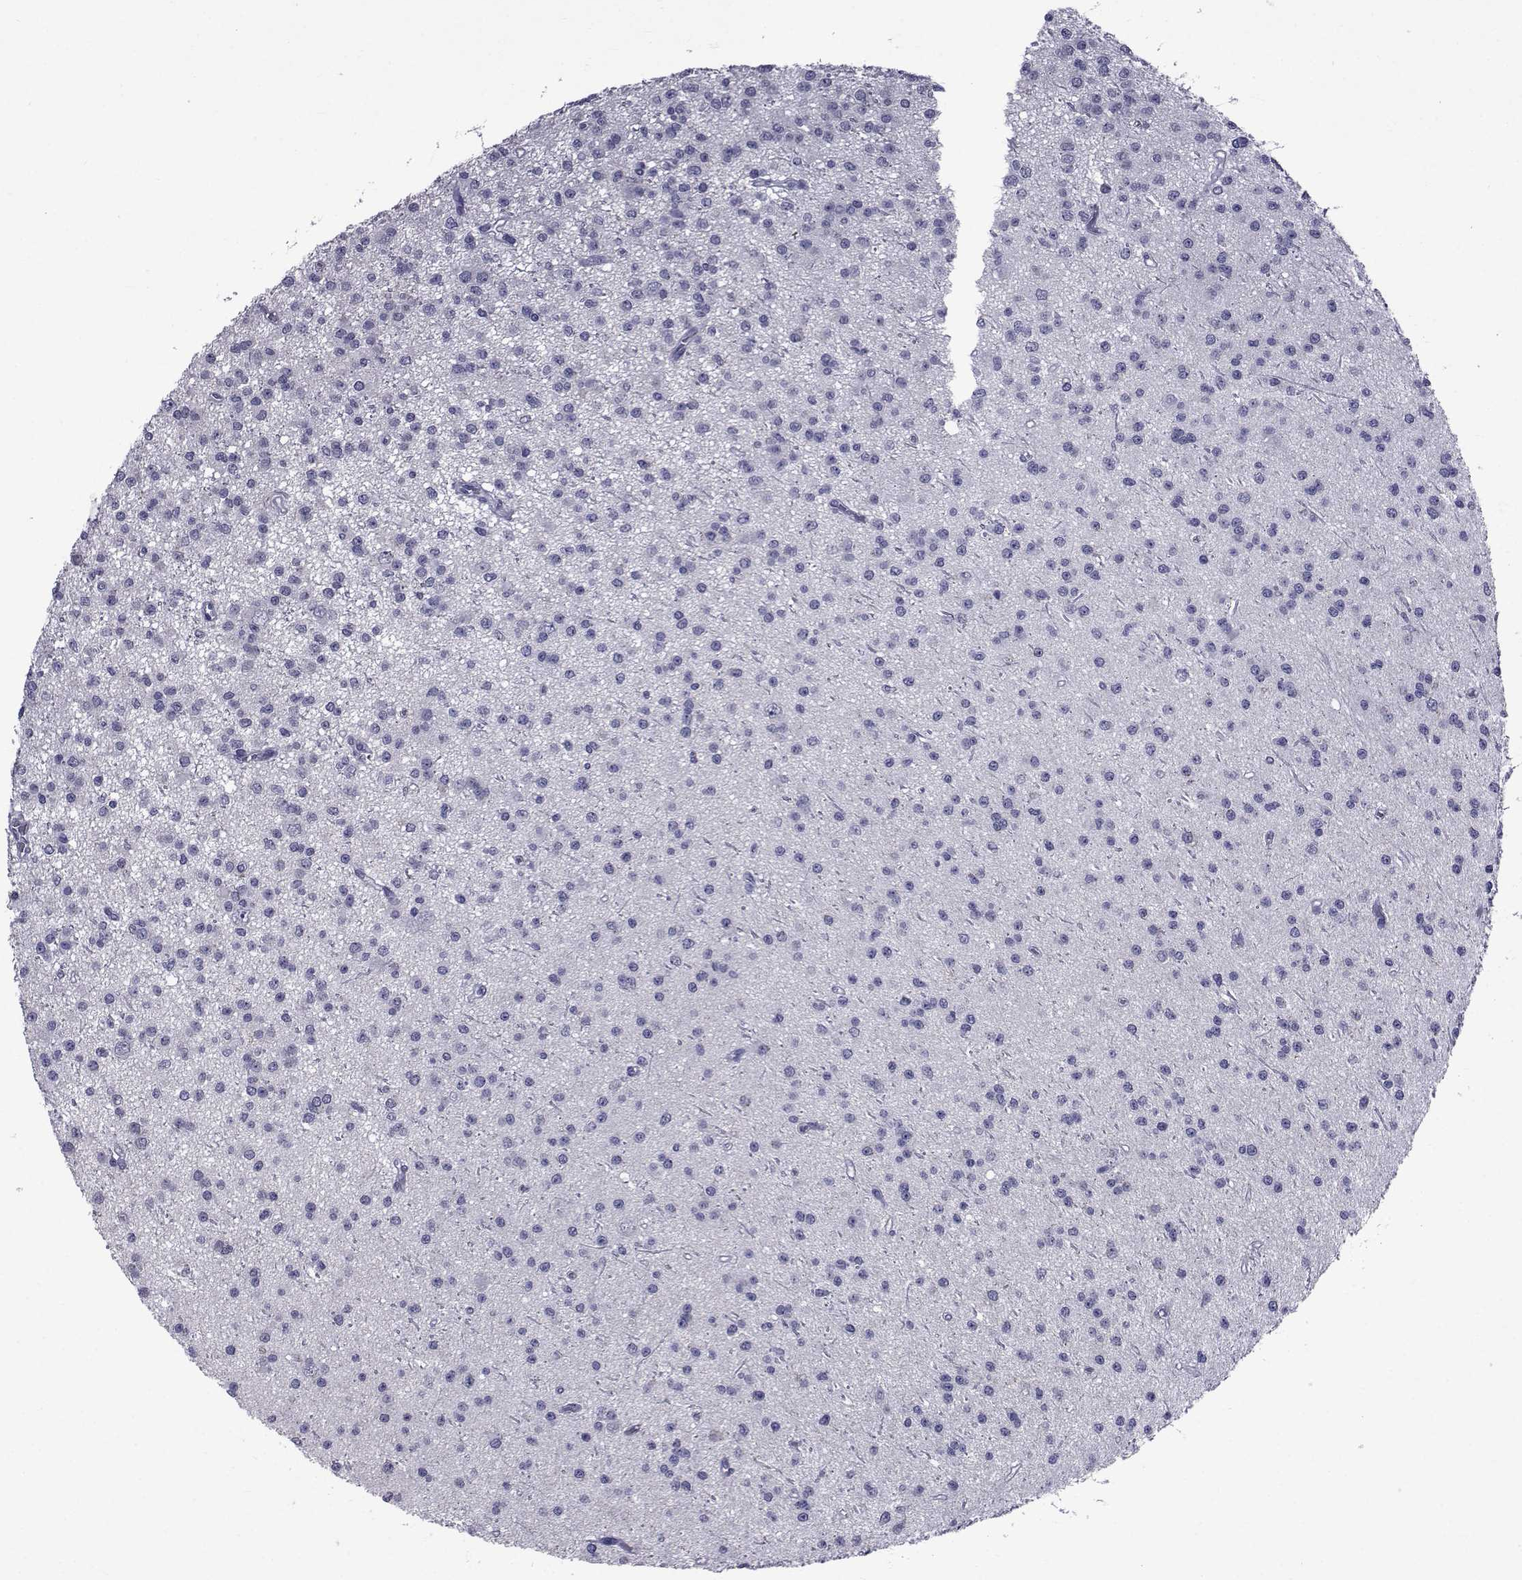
{"staining": {"intensity": "negative", "quantity": "none", "location": "none"}, "tissue": "glioma", "cell_type": "Tumor cells", "image_type": "cancer", "snomed": [{"axis": "morphology", "description": "Glioma, malignant, Low grade"}, {"axis": "topography", "description": "Brain"}], "caption": "Malignant glioma (low-grade) was stained to show a protein in brown. There is no significant positivity in tumor cells.", "gene": "SEMA5B", "patient": {"sex": "male", "age": 27}}